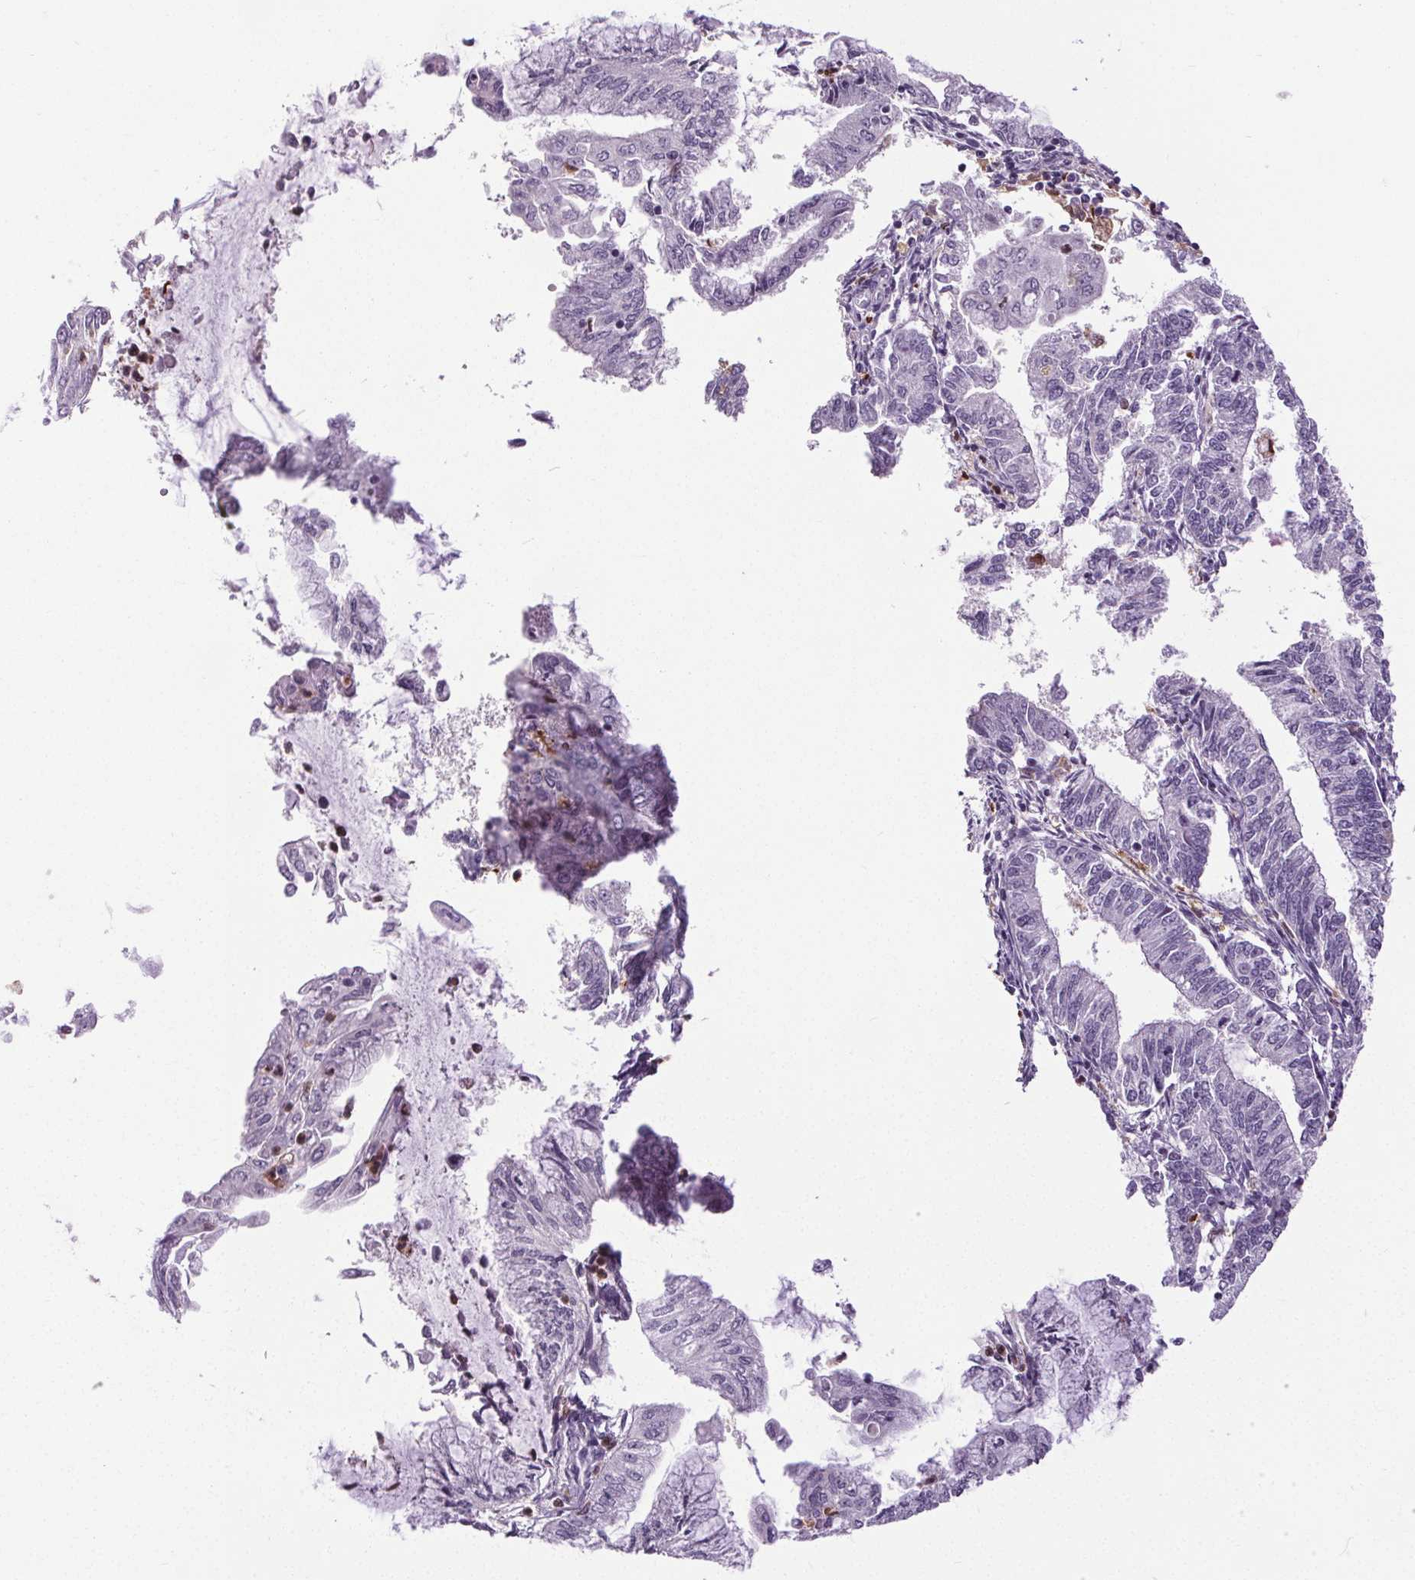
{"staining": {"intensity": "negative", "quantity": "none", "location": "none"}, "tissue": "endometrial cancer", "cell_type": "Tumor cells", "image_type": "cancer", "snomed": [{"axis": "morphology", "description": "Adenocarcinoma, NOS"}, {"axis": "topography", "description": "Endometrium"}], "caption": "IHC photomicrograph of adenocarcinoma (endometrial) stained for a protein (brown), which reveals no expression in tumor cells. (DAB immunohistochemistry visualized using brightfield microscopy, high magnification).", "gene": "TMEM240", "patient": {"sex": "female", "age": 55}}